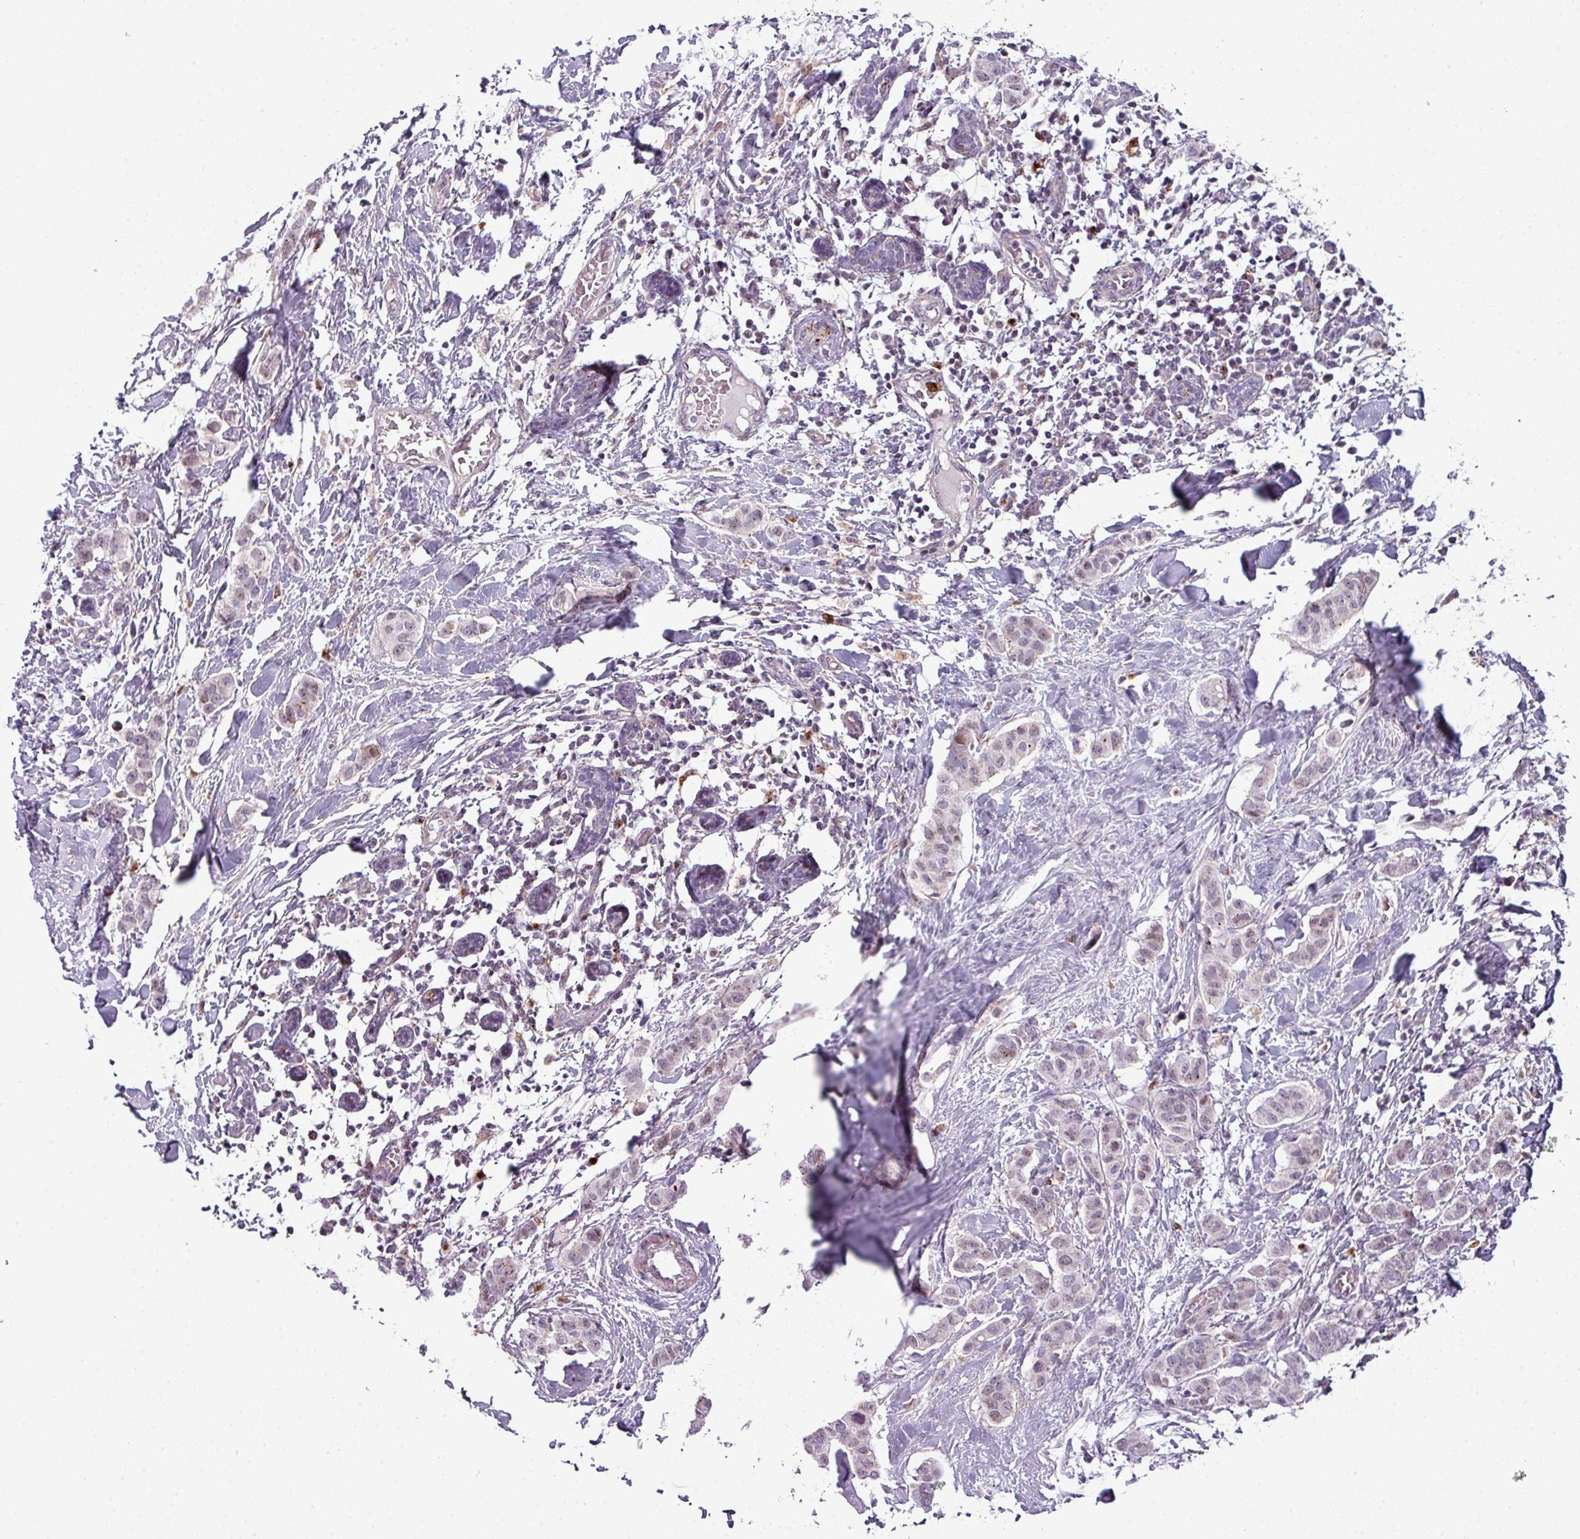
{"staining": {"intensity": "moderate", "quantity": "<25%", "location": "nuclear"}, "tissue": "breast cancer", "cell_type": "Tumor cells", "image_type": "cancer", "snomed": [{"axis": "morphology", "description": "Duct carcinoma"}, {"axis": "topography", "description": "Breast"}], "caption": "Infiltrating ductal carcinoma (breast) stained for a protein (brown) exhibits moderate nuclear positive staining in about <25% of tumor cells.", "gene": "TMEFF1", "patient": {"sex": "female", "age": 40}}